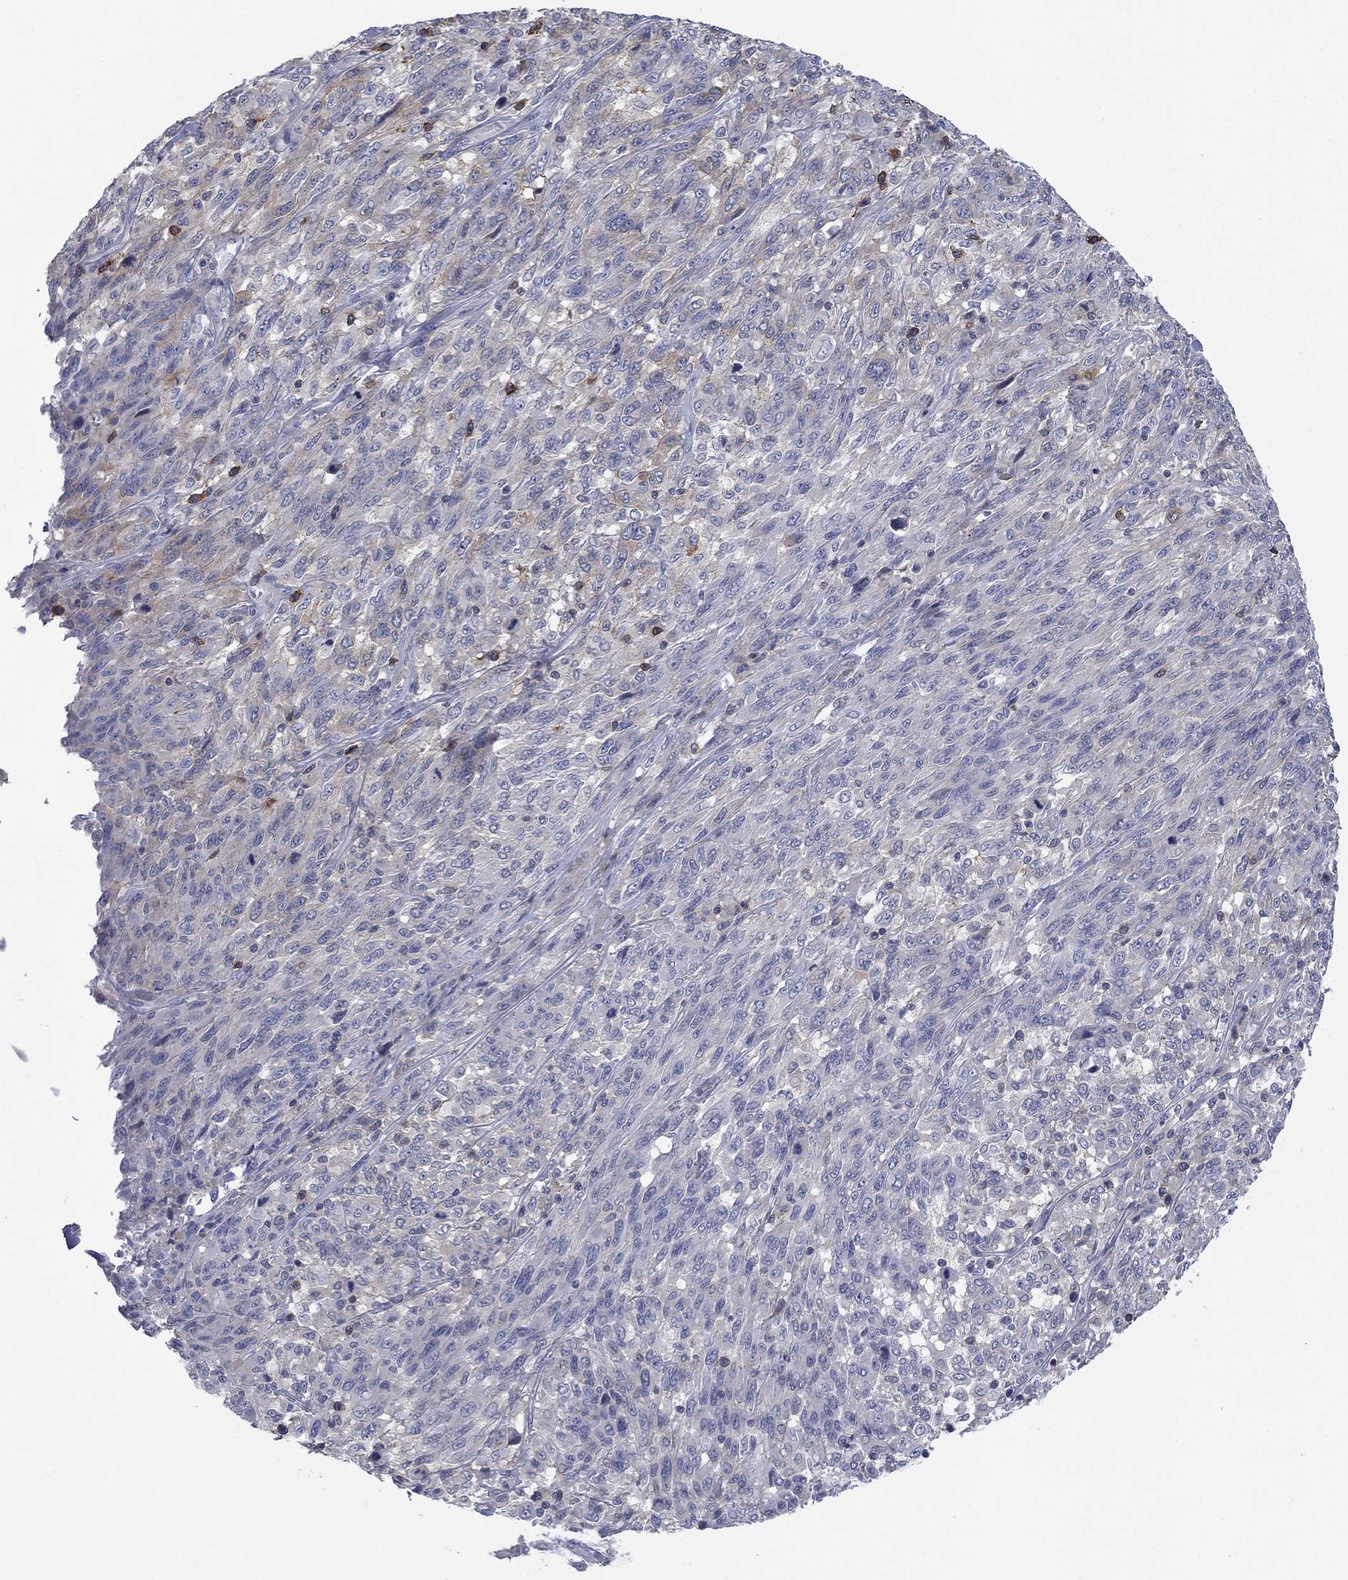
{"staining": {"intensity": "weak", "quantity": "<25%", "location": "cytoplasmic/membranous"}, "tissue": "melanoma", "cell_type": "Tumor cells", "image_type": "cancer", "snomed": [{"axis": "morphology", "description": "Malignant melanoma, NOS"}, {"axis": "topography", "description": "Skin"}], "caption": "This is an IHC histopathology image of human malignant melanoma. There is no positivity in tumor cells.", "gene": "KIF15", "patient": {"sex": "female", "age": 91}}